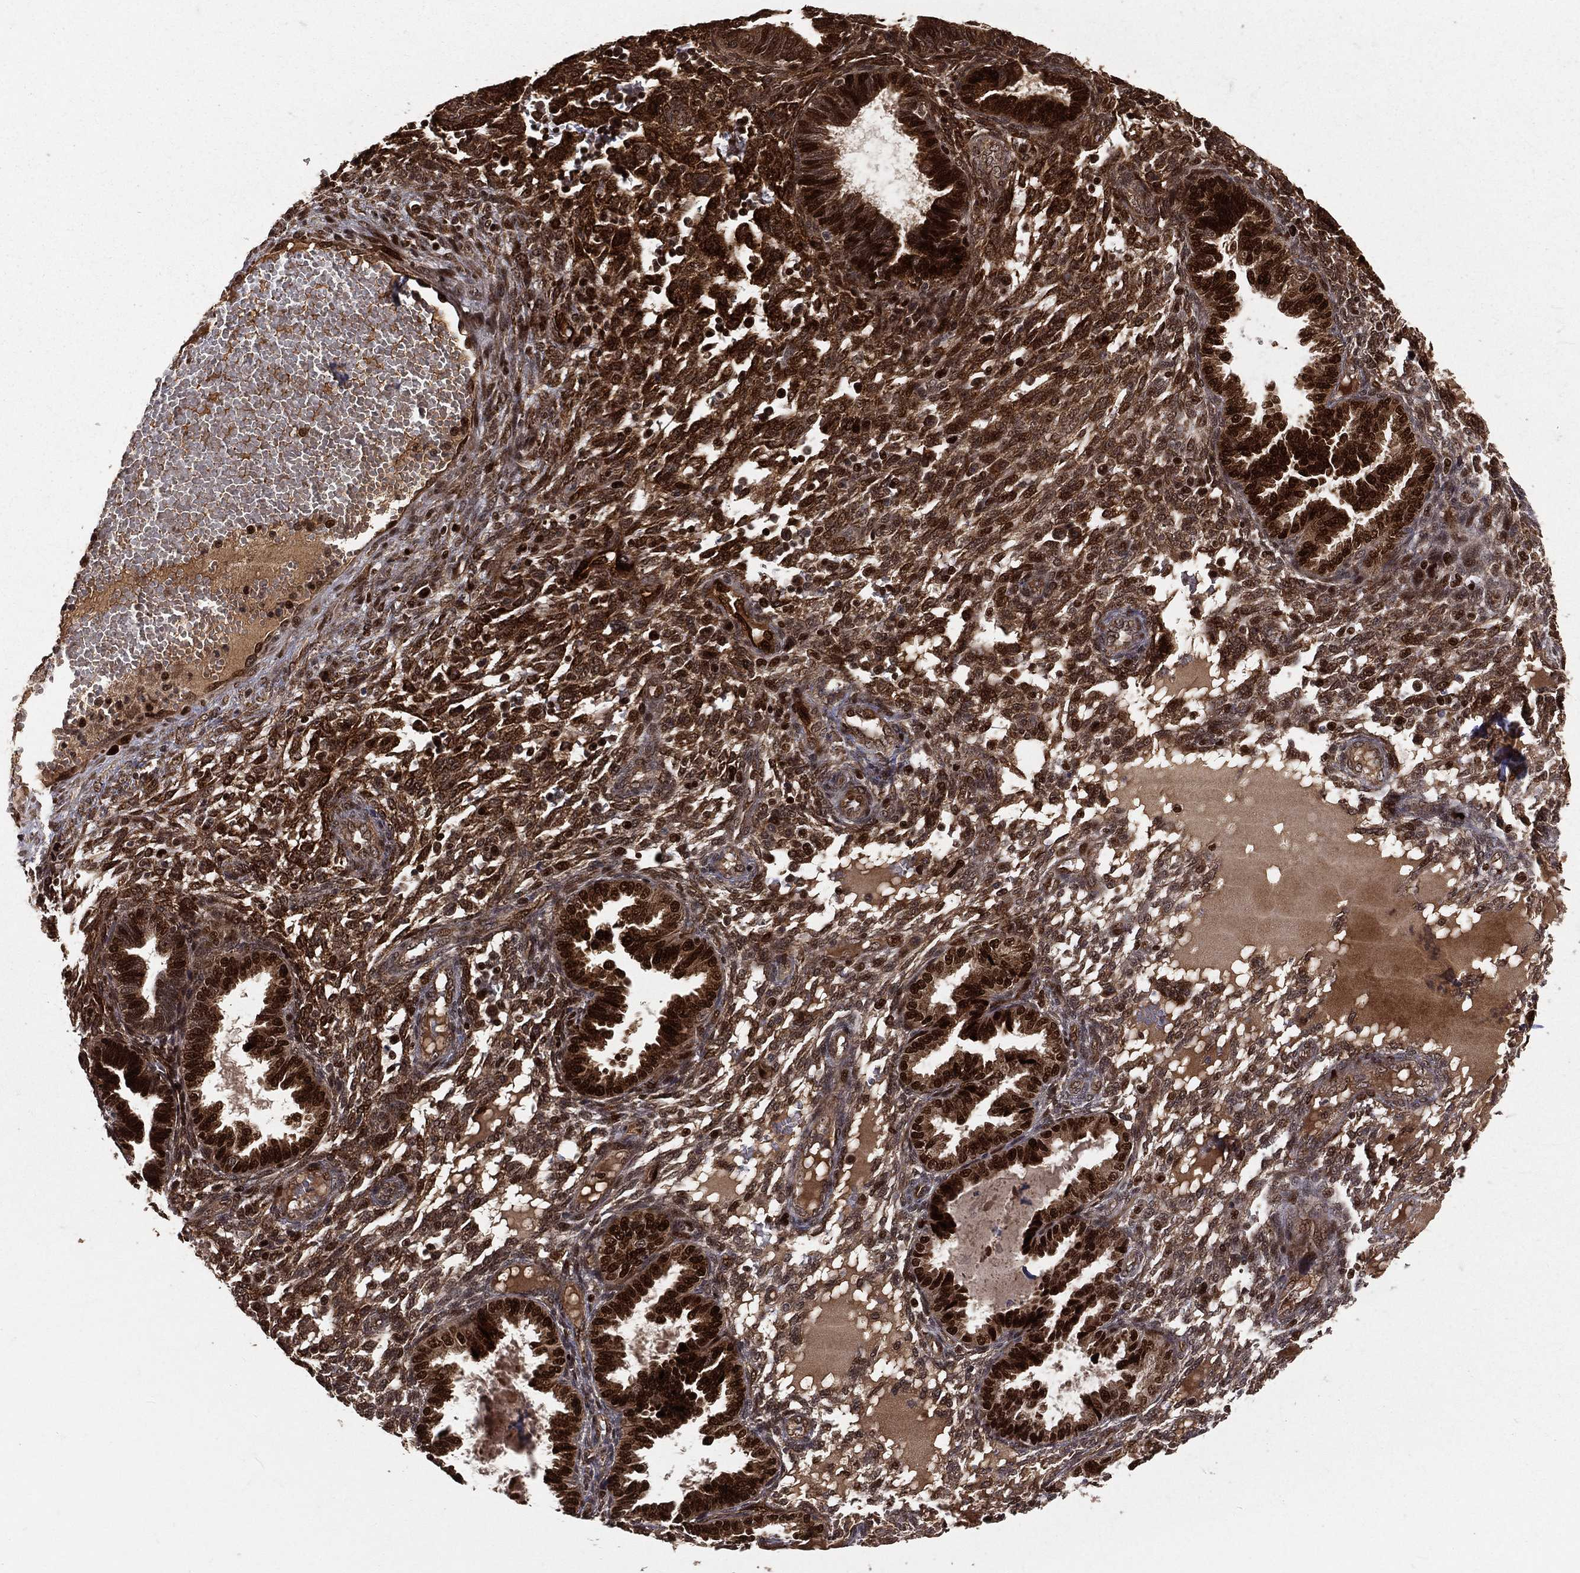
{"staining": {"intensity": "strong", "quantity": "<25%", "location": "cytoplasmic/membranous,nuclear"}, "tissue": "endometrium", "cell_type": "Cells in endometrial stroma", "image_type": "normal", "snomed": [{"axis": "morphology", "description": "Normal tissue, NOS"}, {"axis": "topography", "description": "Endometrium"}], "caption": "This image demonstrates immunohistochemistry (IHC) staining of normal endometrium, with medium strong cytoplasmic/membranous,nuclear staining in about <25% of cells in endometrial stroma.", "gene": "MAPK1", "patient": {"sex": "female", "age": 42}}